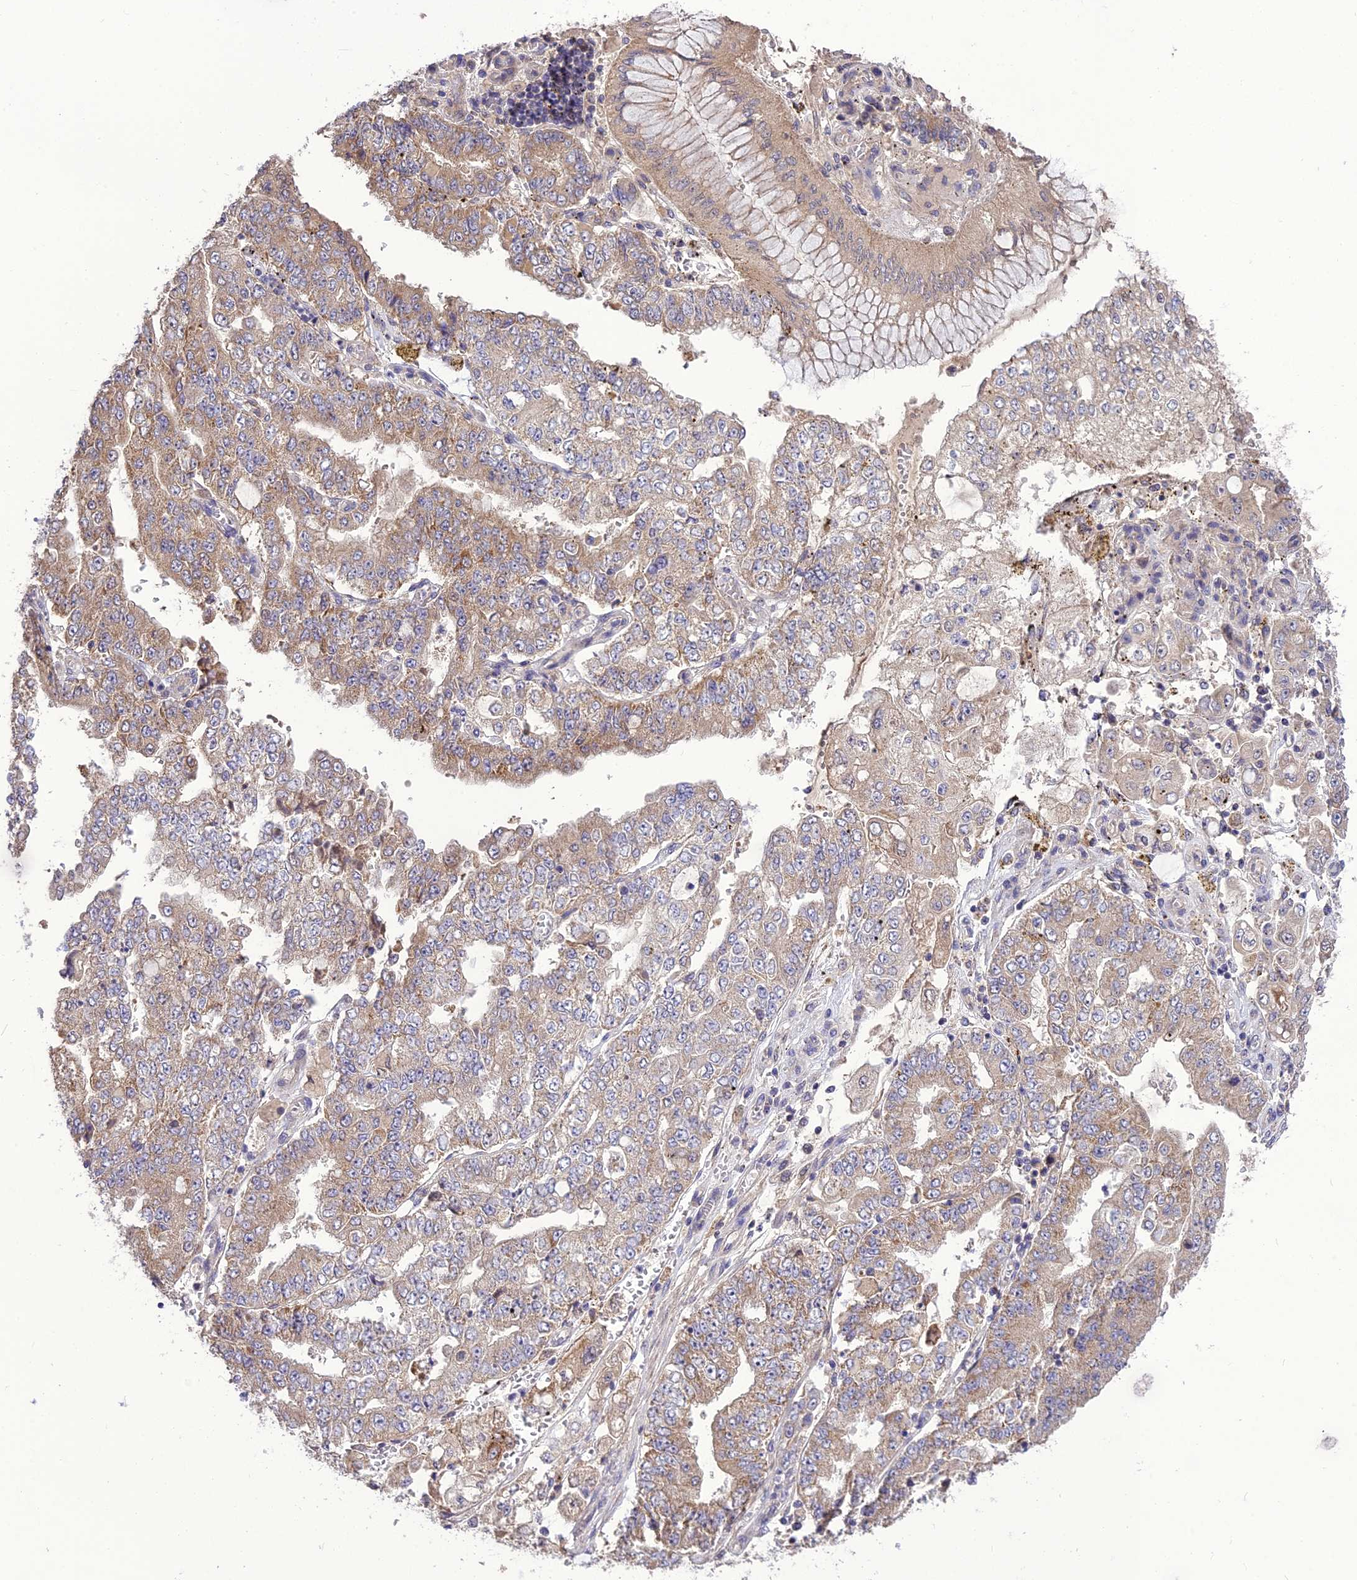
{"staining": {"intensity": "weak", "quantity": ">75%", "location": "cytoplasmic/membranous"}, "tissue": "stomach cancer", "cell_type": "Tumor cells", "image_type": "cancer", "snomed": [{"axis": "morphology", "description": "Adenocarcinoma, NOS"}, {"axis": "topography", "description": "Stomach"}], "caption": "Brown immunohistochemical staining in human stomach cancer (adenocarcinoma) exhibits weak cytoplasmic/membranous staining in approximately >75% of tumor cells.", "gene": "NUDT8", "patient": {"sex": "male", "age": 76}}